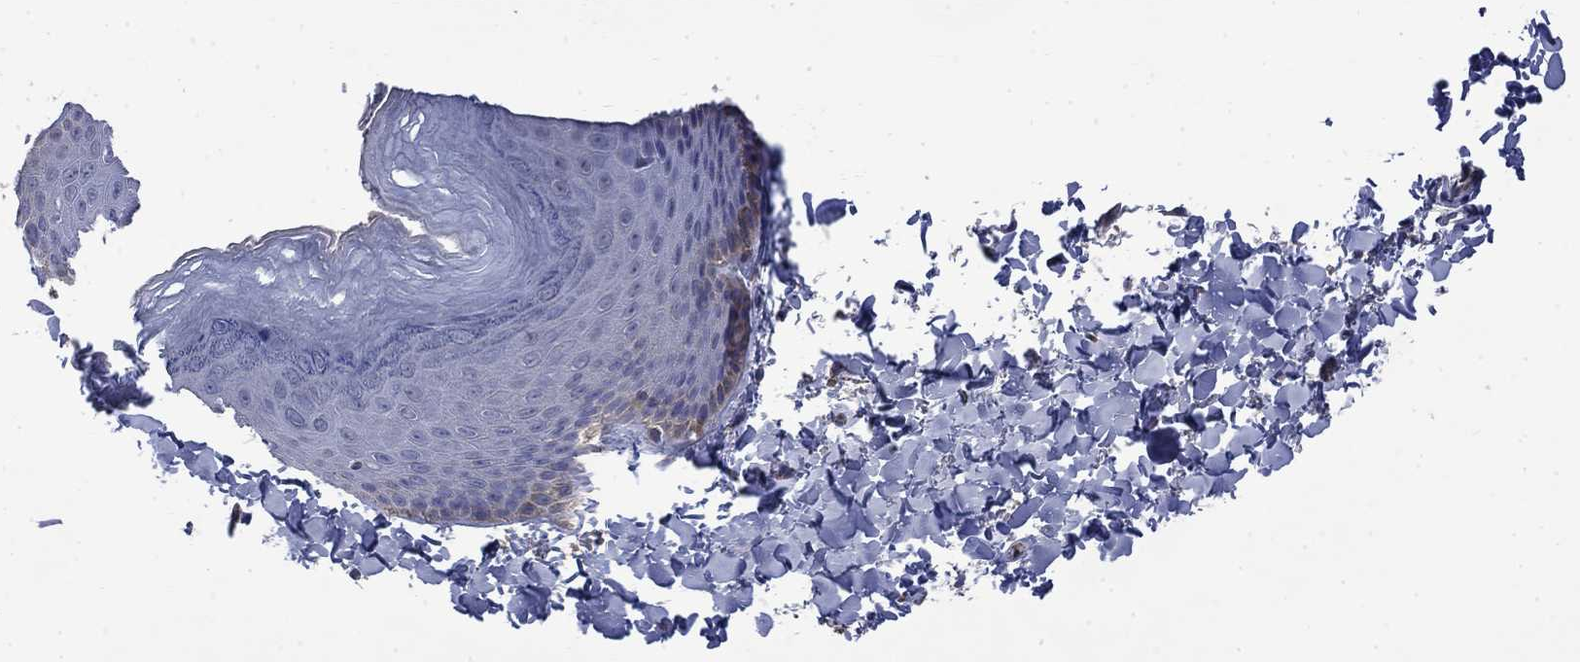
{"staining": {"intensity": "negative", "quantity": "none", "location": "none"}, "tissue": "skin", "cell_type": "Epidermal cells", "image_type": "normal", "snomed": [{"axis": "morphology", "description": "Normal tissue, NOS"}, {"axis": "topography", "description": "Anal"}], "caption": "Immunohistochemistry (IHC) photomicrograph of benign skin: human skin stained with DAB (3,3'-diaminobenzidine) demonstrates no significant protein positivity in epidermal cells. (Brightfield microscopy of DAB immunohistochemistry (IHC) at high magnification).", "gene": "HSPA12A", "patient": {"sex": "male", "age": 53}}